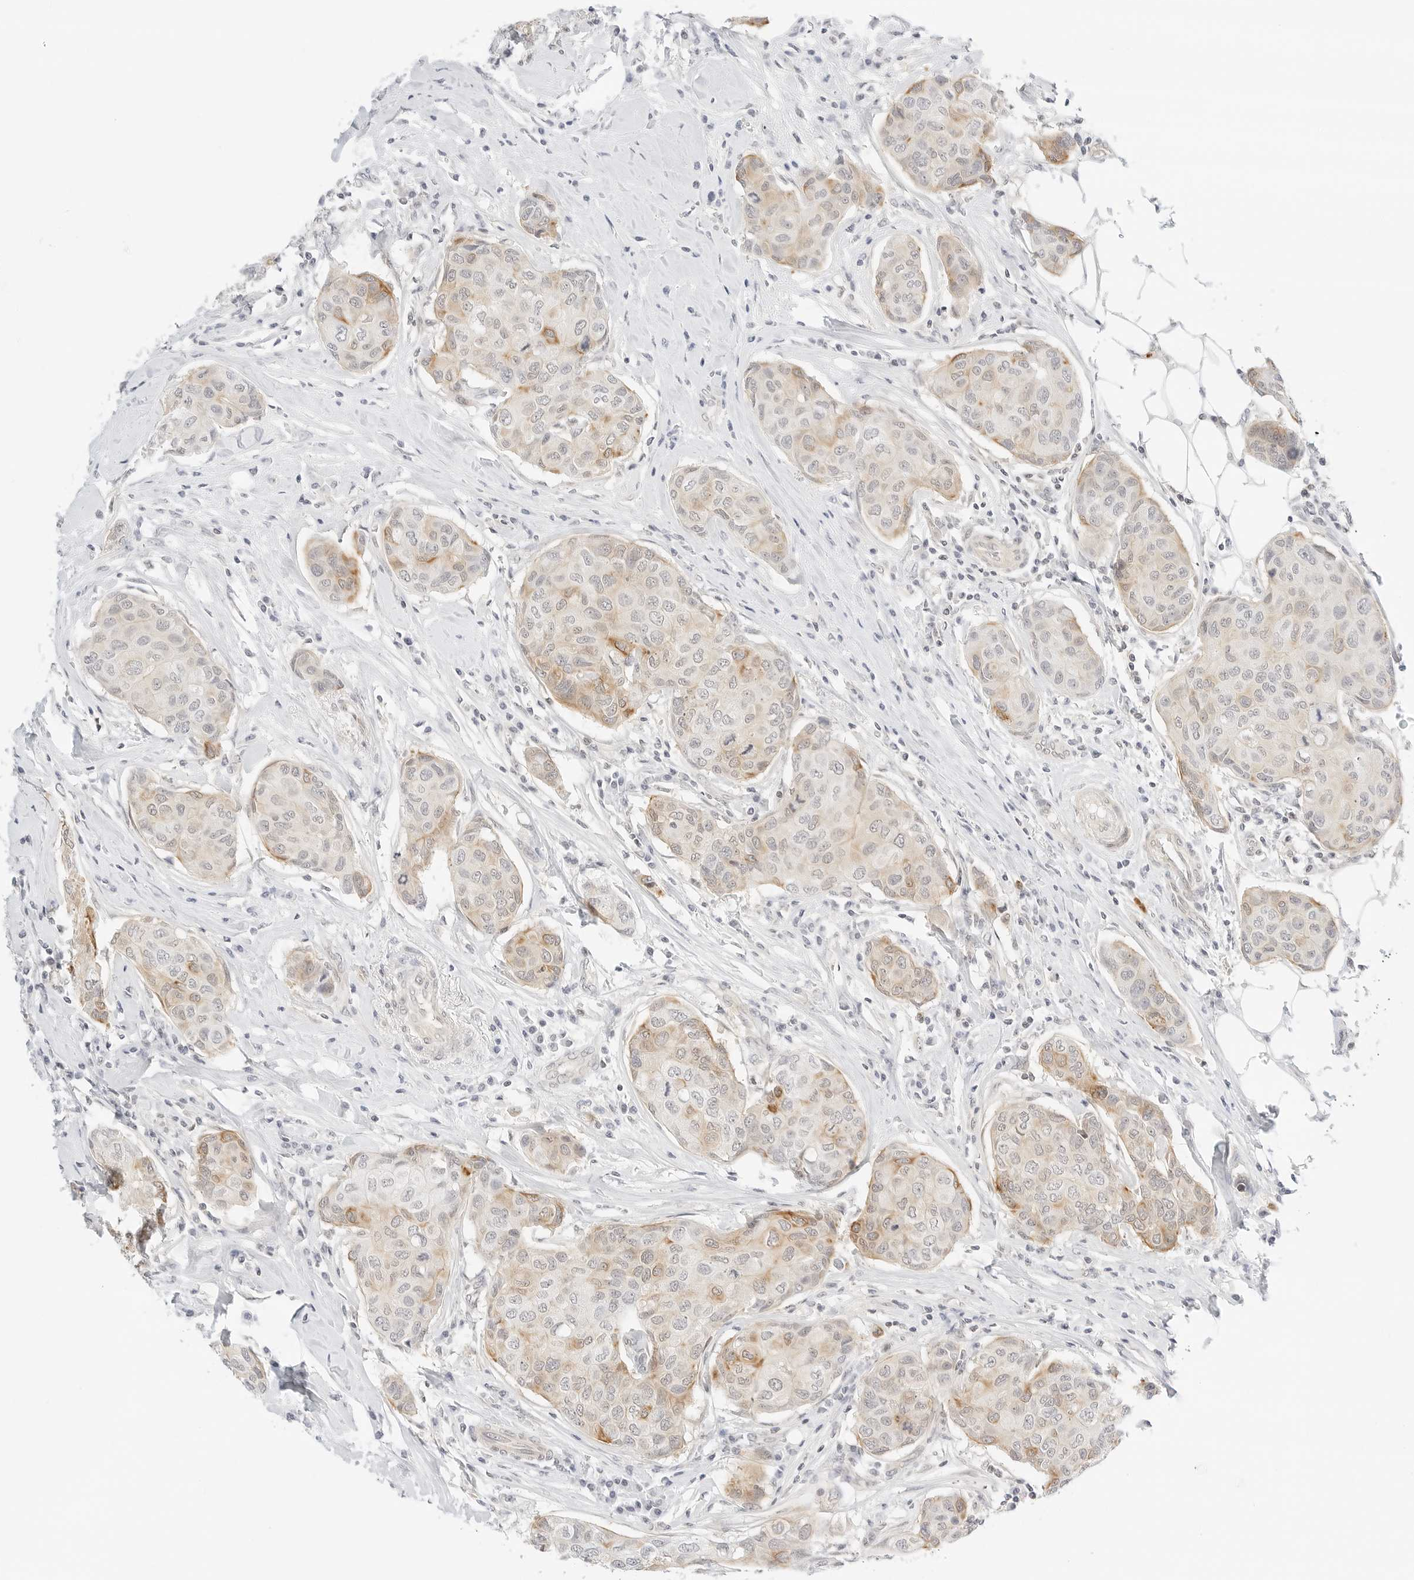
{"staining": {"intensity": "moderate", "quantity": "<25%", "location": "cytoplasmic/membranous"}, "tissue": "breast cancer", "cell_type": "Tumor cells", "image_type": "cancer", "snomed": [{"axis": "morphology", "description": "Duct carcinoma"}, {"axis": "topography", "description": "Breast"}], "caption": "Moderate cytoplasmic/membranous protein positivity is identified in approximately <25% of tumor cells in breast cancer.", "gene": "TEKT2", "patient": {"sex": "female", "age": 80}}